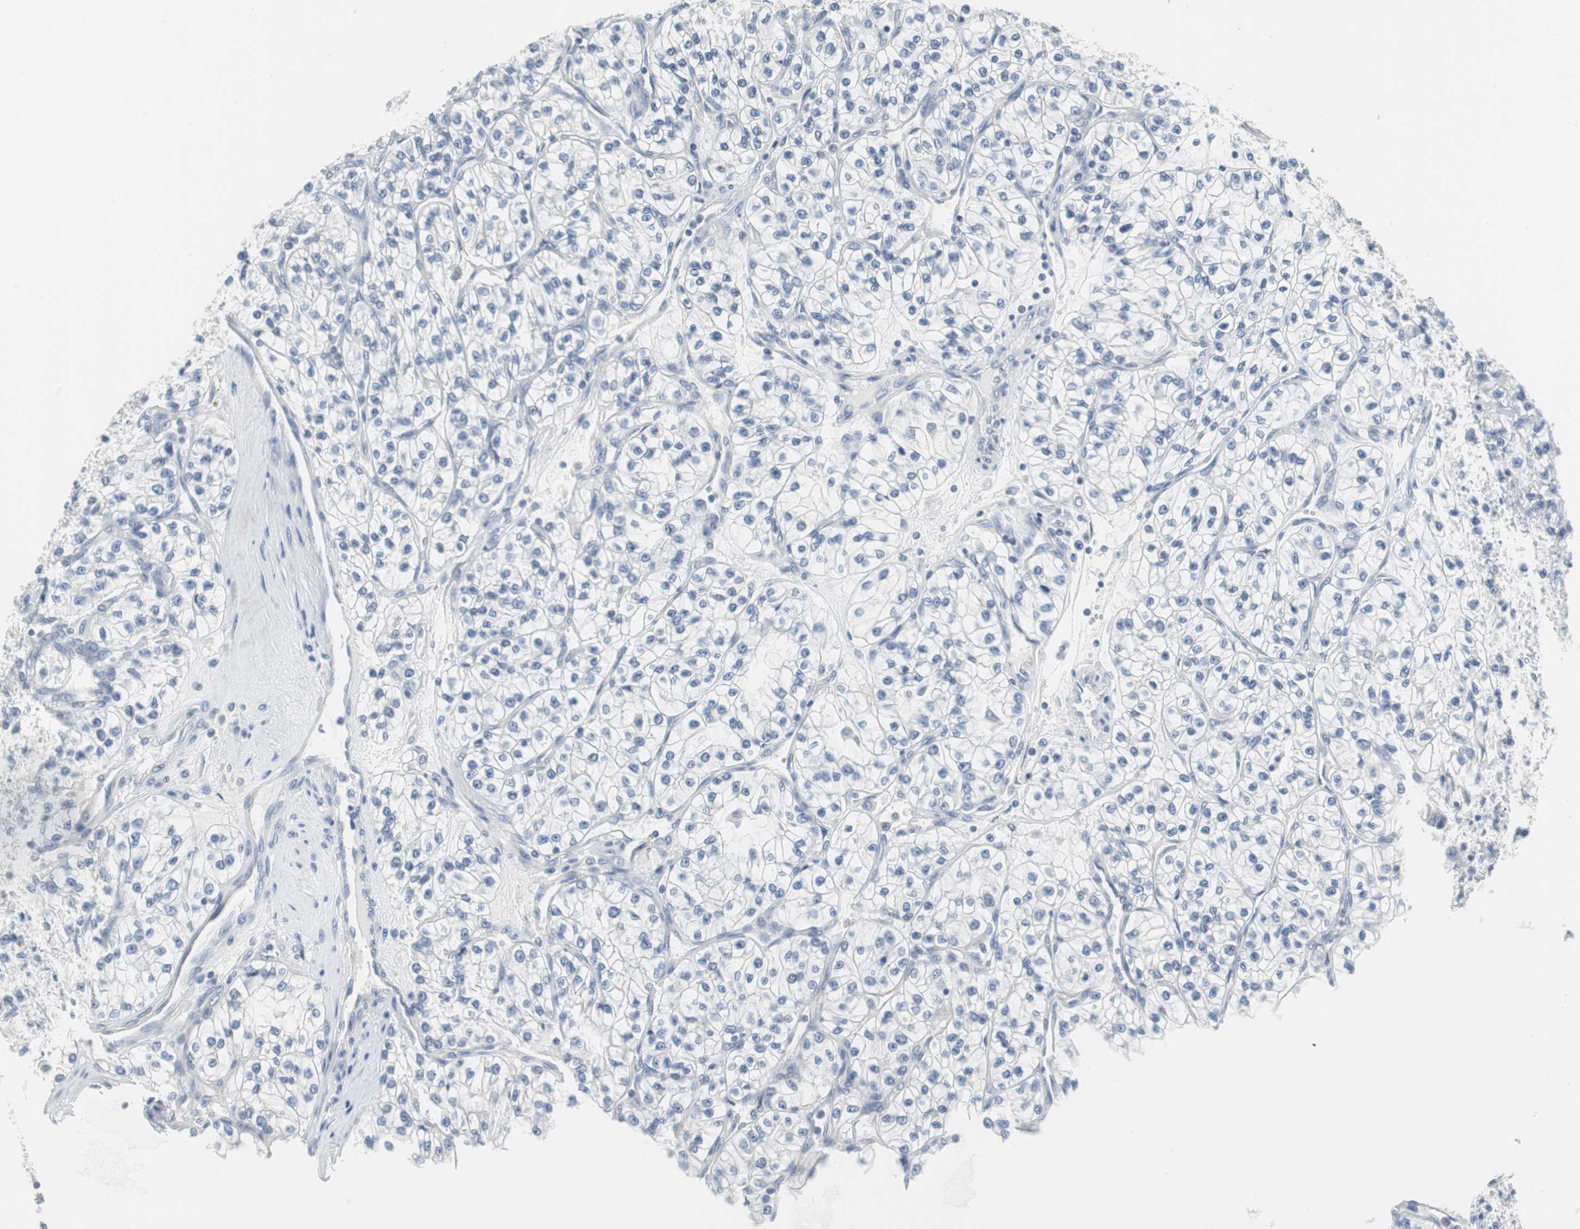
{"staining": {"intensity": "negative", "quantity": "none", "location": "none"}, "tissue": "renal cancer", "cell_type": "Tumor cells", "image_type": "cancer", "snomed": [{"axis": "morphology", "description": "Adenocarcinoma, NOS"}, {"axis": "topography", "description": "Kidney"}], "caption": "Tumor cells show no significant staining in renal adenocarcinoma.", "gene": "MUC7", "patient": {"sex": "female", "age": 57}}